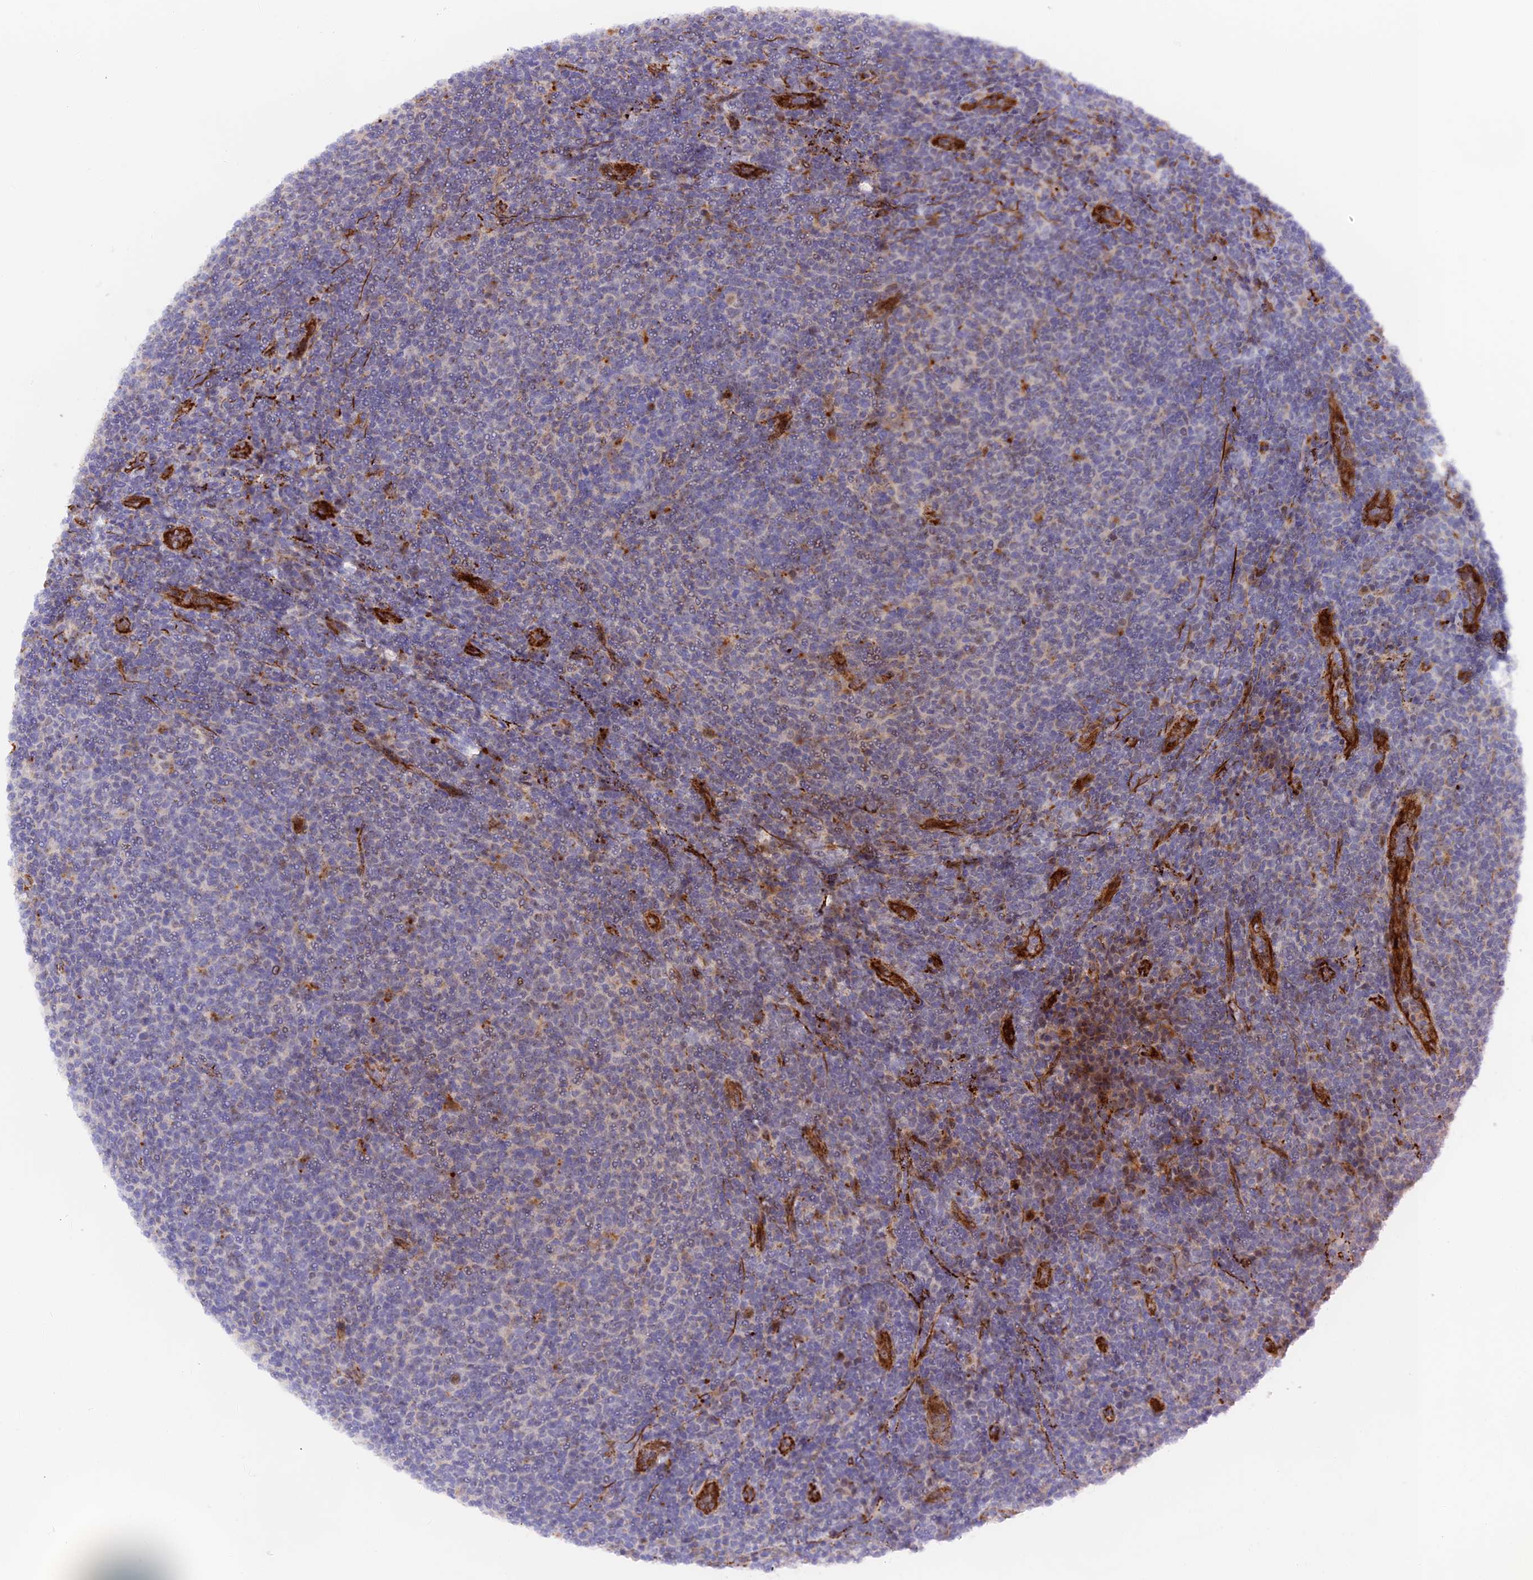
{"staining": {"intensity": "negative", "quantity": "none", "location": "none"}, "tissue": "lymphoma", "cell_type": "Tumor cells", "image_type": "cancer", "snomed": [{"axis": "morphology", "description": "Malignant lymphoma, non-Hodgkin's type, Low grade"}, {"axis": "topography", "description": "Lymph node"}], "caption": "Immunohistochemical staining of lymphoma shows no significant staining in tumor cells.", "gene": "PPP2R3C", "patient": {"sex": "male", "age": 66}}